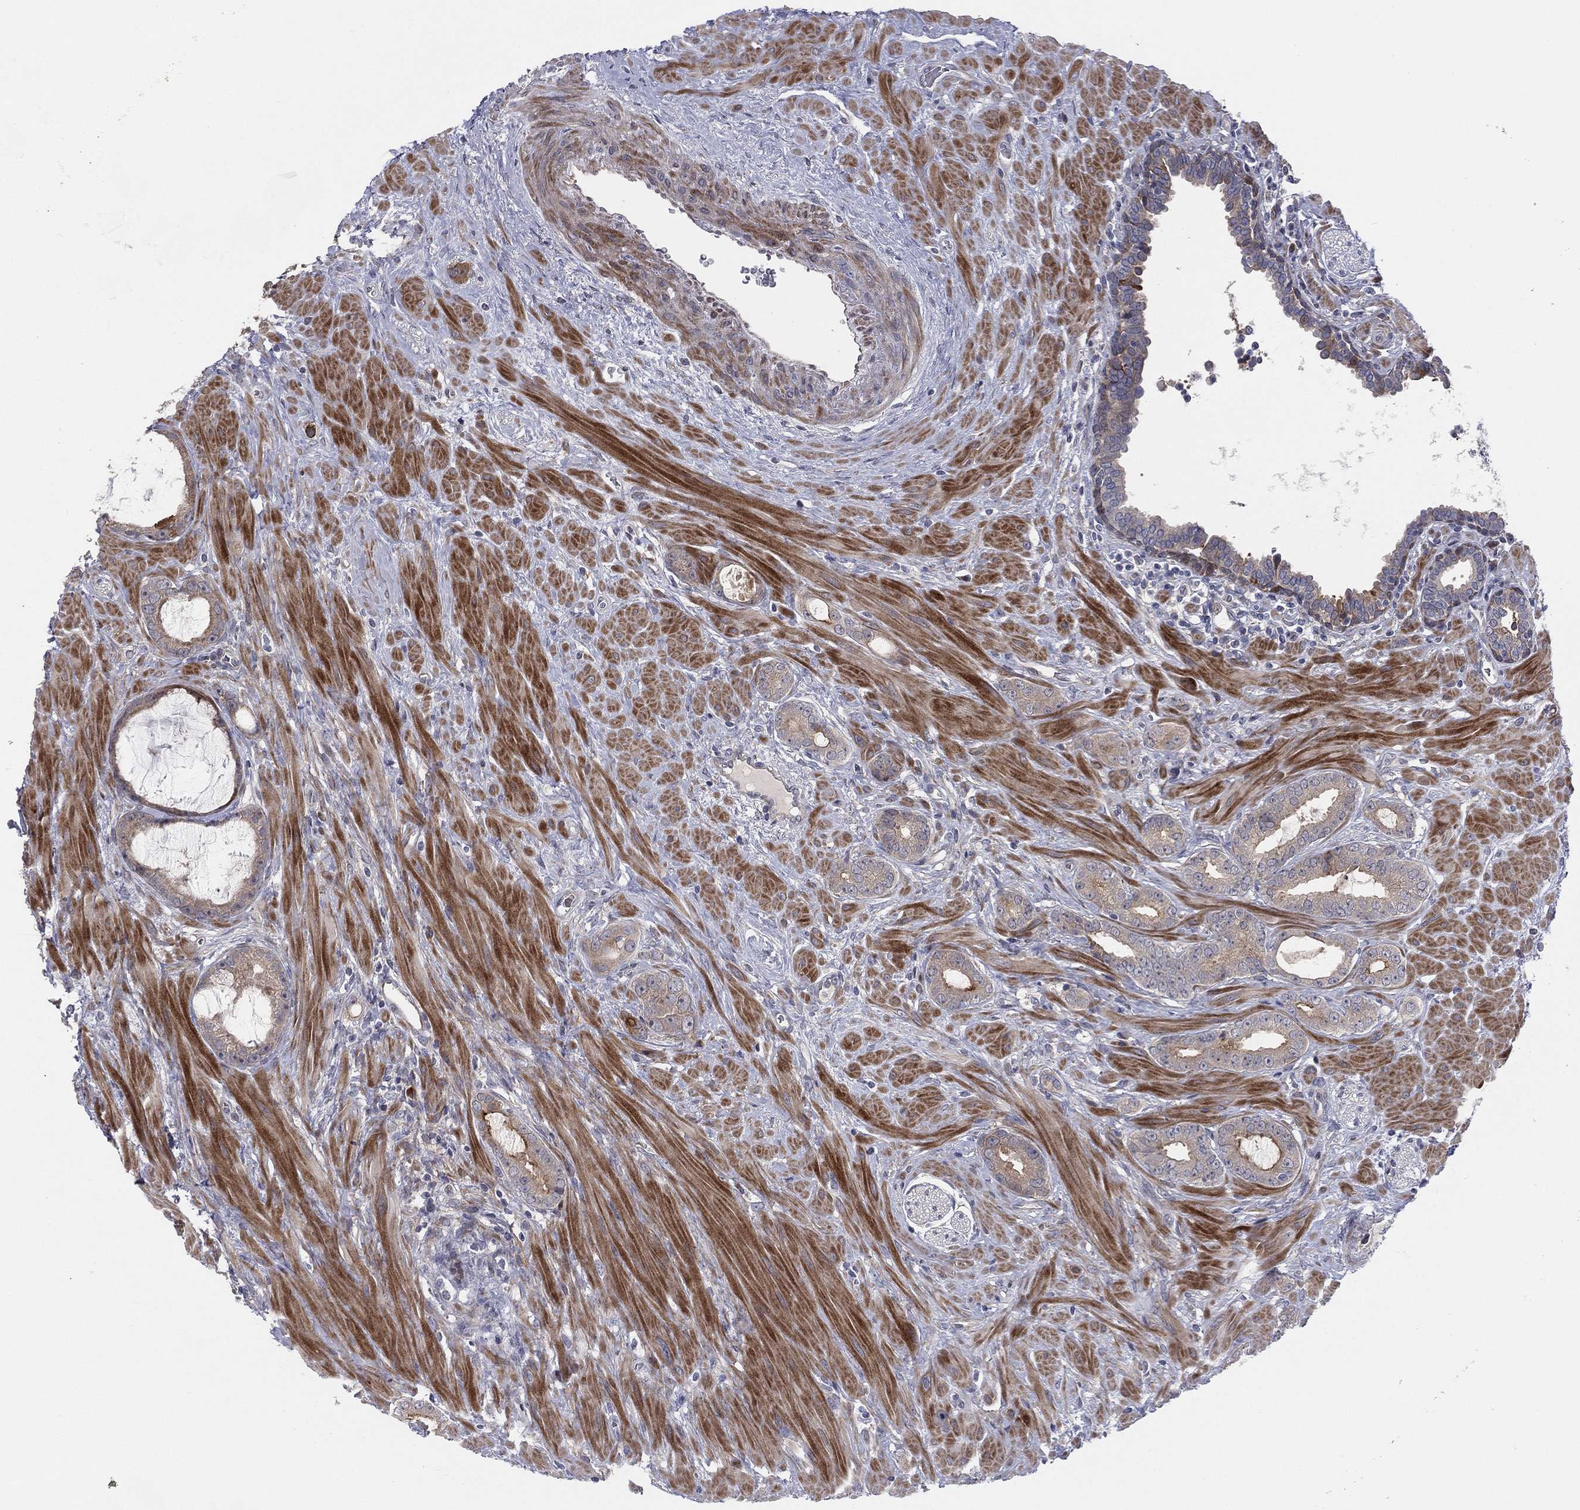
{"staining": {"intensity": "negative", "quantity": "none", "location": "none"}, "tissue": "prostate cancer", "cell_type": "Tumor cells", "image_type": "cancer", "snomed": [{"axis": "morphology", "description": "Adenocarcinoma, Low grade"}, {"axis": "topography", "description": "Prostate"}], "caption": "Immunohistochemistry (IHC) photomicrograph of prostate adenocarcinoma (low-grade) stained for a protein (brown), which exhibits no staining in tumor cells.", "gene": "UTP14A", "patient": {"sex": "male", "age": 68}}